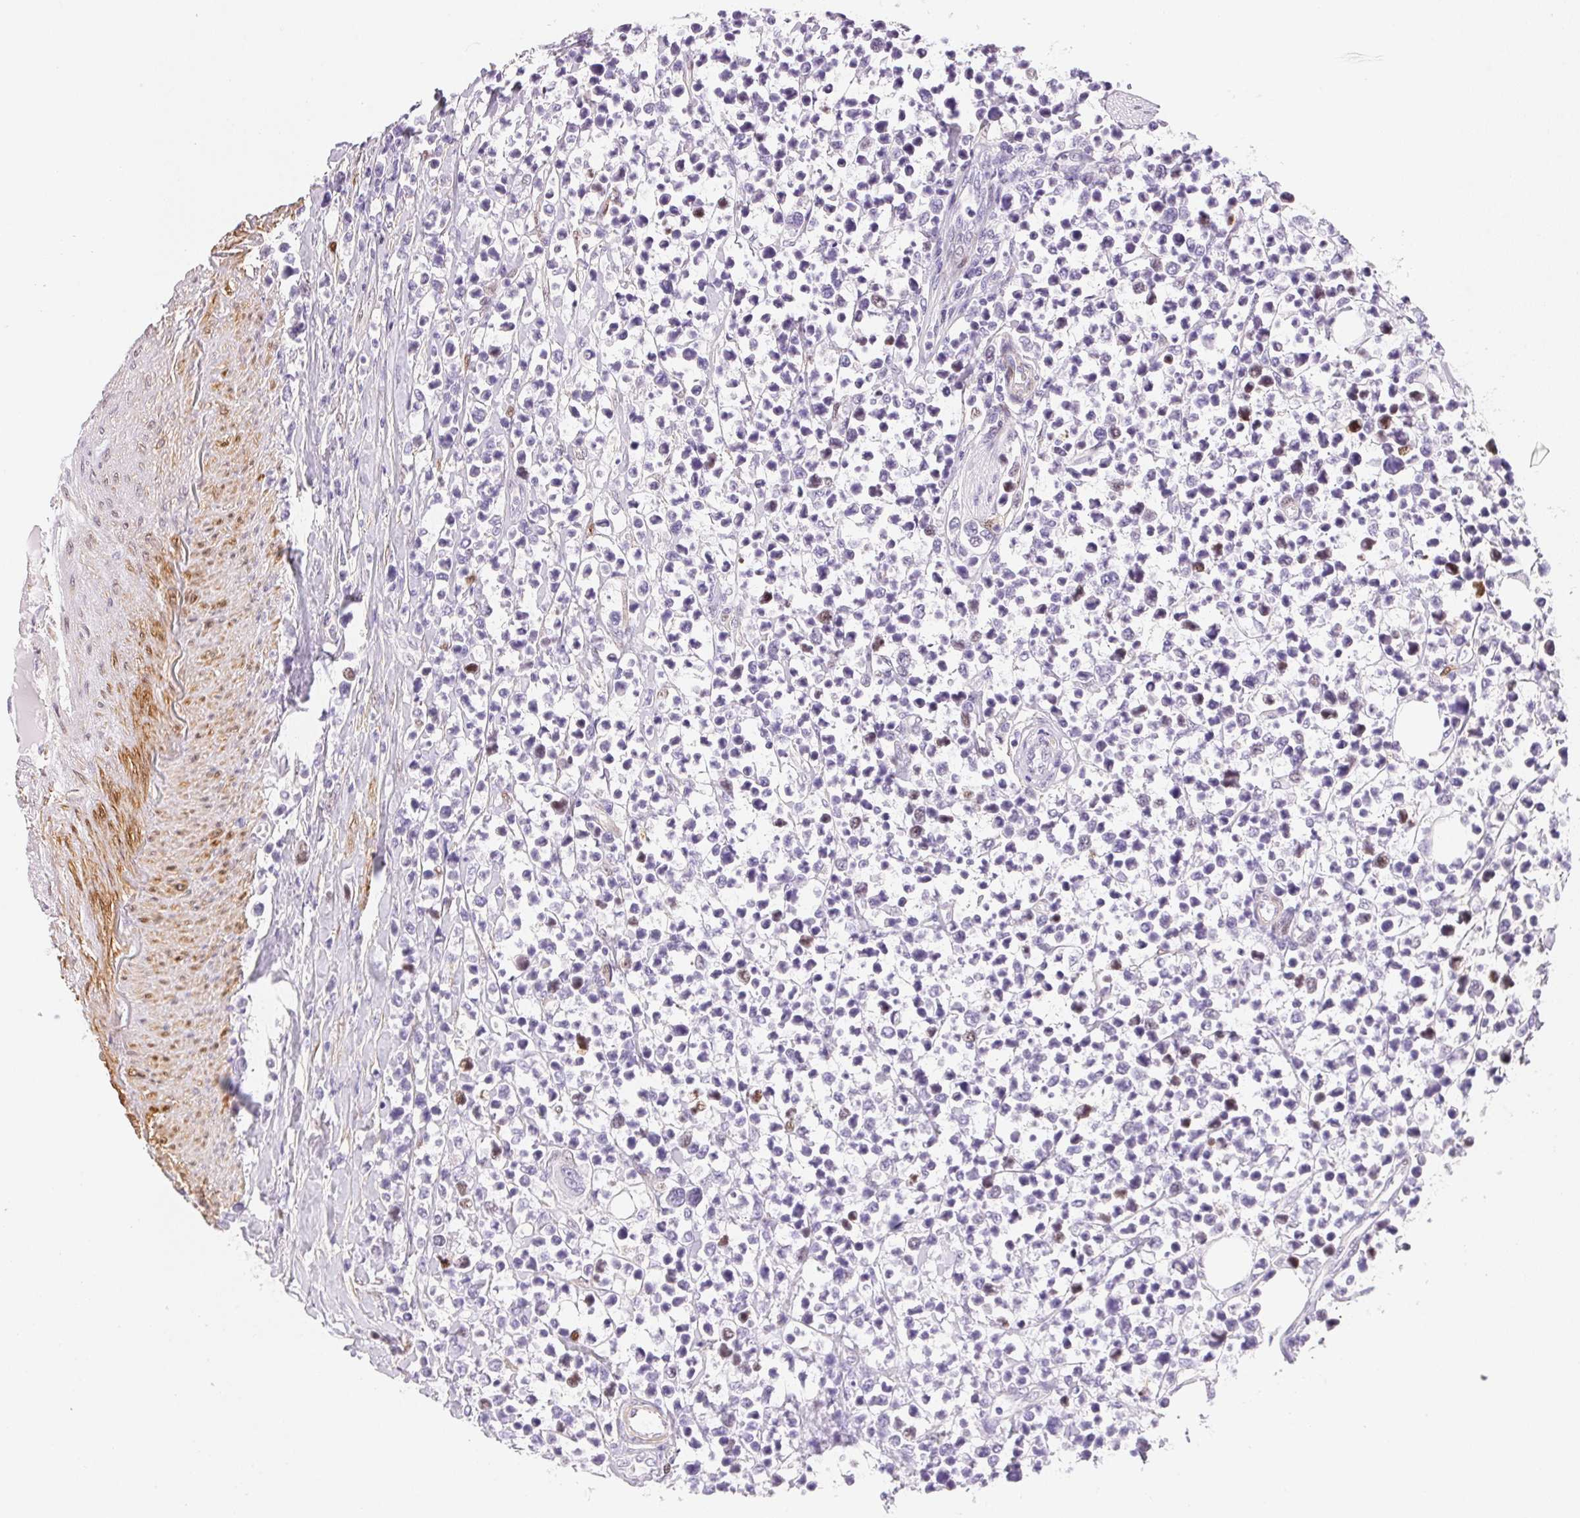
{"staining": {"intensity": "negative", "quantity": "none", "location": "none"}, "tissue": "lymphoma", "cell_type": "Tumor cells", "image_type": "cancer", "snomed": [{"axis": "morphology", "description": "Malignant lymphoma, non-Hodgkin's type, High grade"}, {"axis": "topography", "description": "Soft tissue"}], "caption": "Tumor cells are negative for brown protein staining in high-grade malignant lymphoma, non-Hodgkin's type. Nuclei are stained in blue.", "gene": "SMTN", "patient": {"sex": "female", "age": 56}}